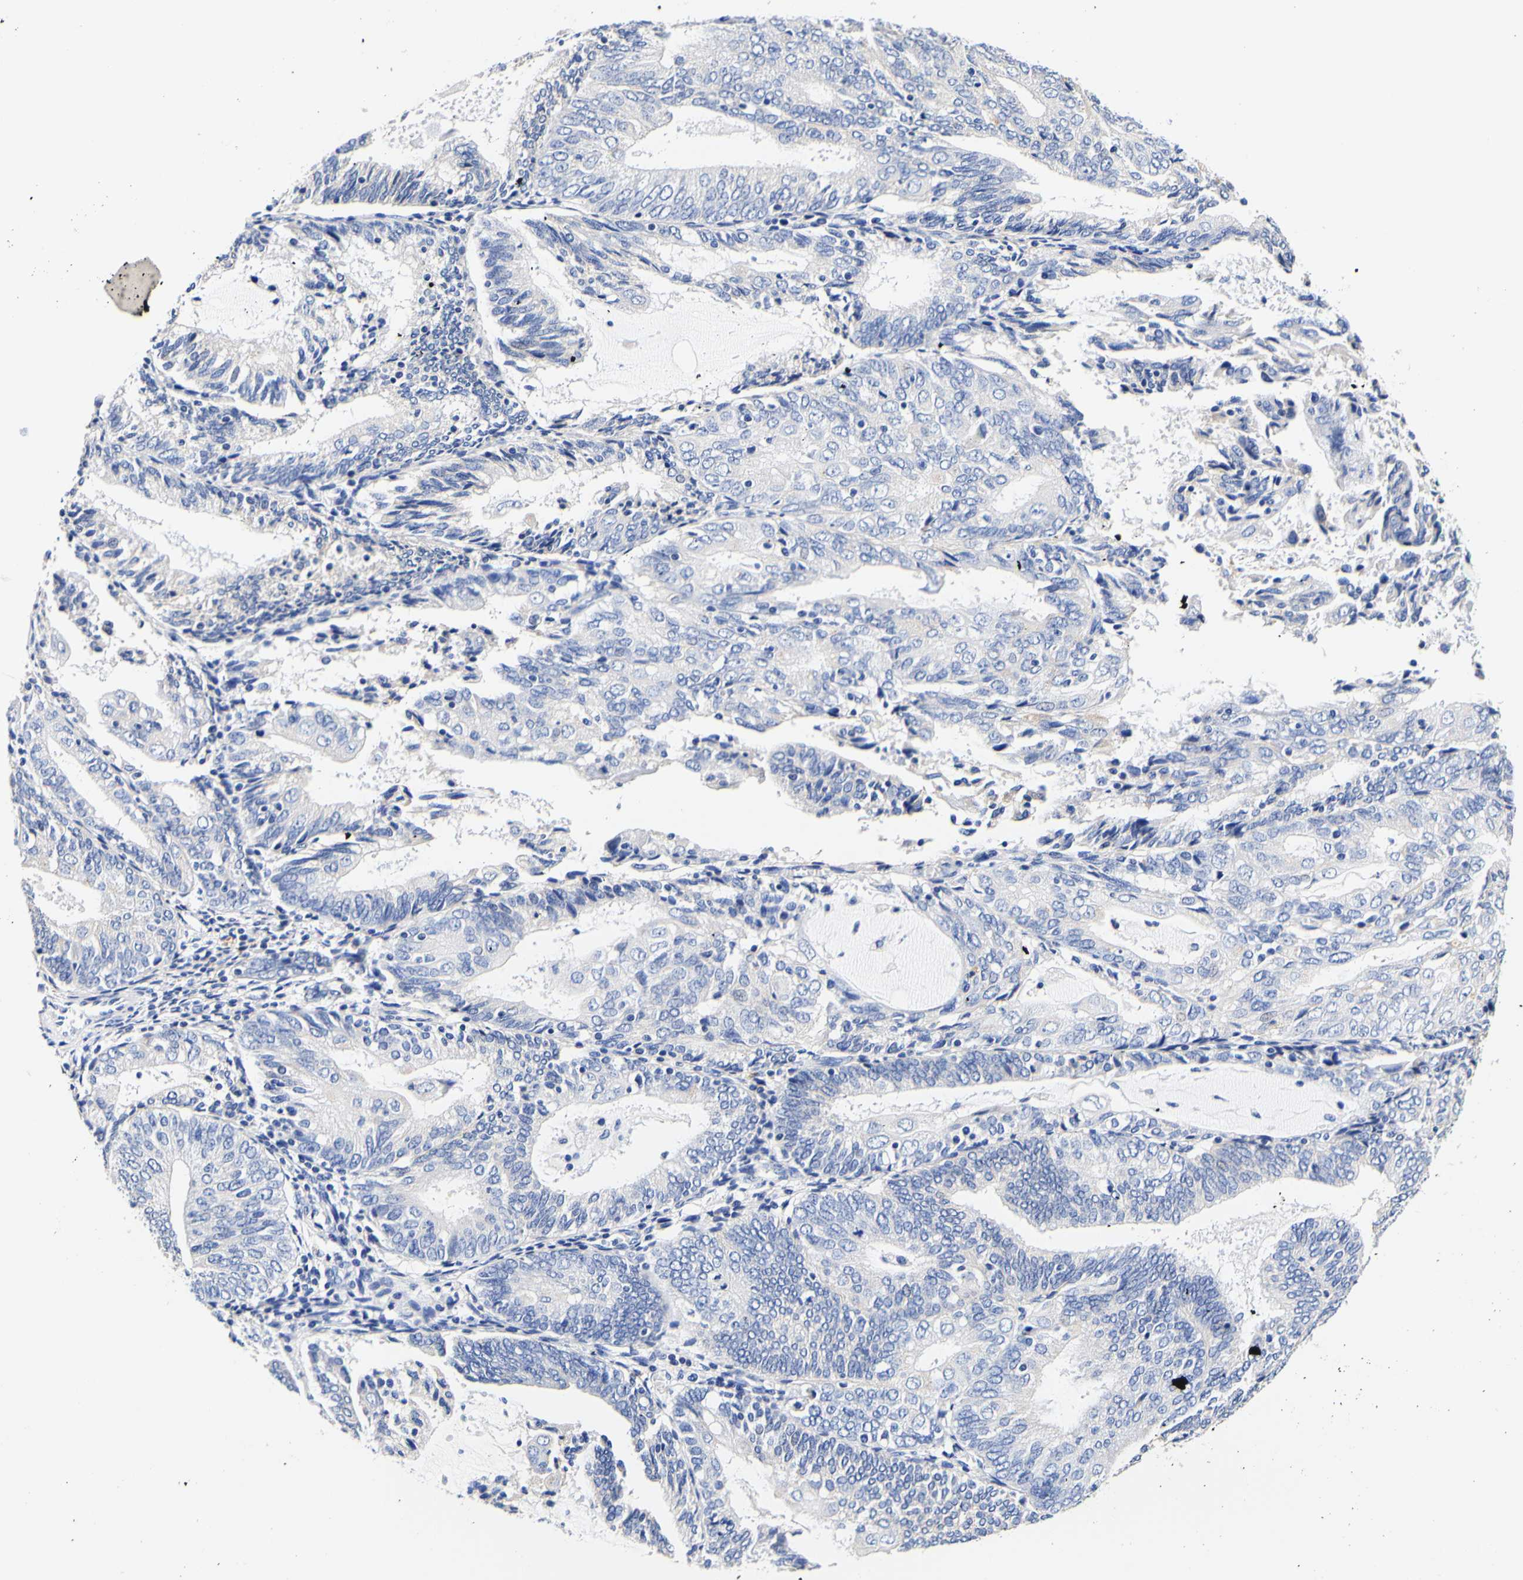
{"staining": {"intensity": "weak", "quantity": "<25%", "location": "cytoplasmic/membranous"}, "tissue": "endometrial cancer", "cell_type": "Tumor cells", "image_type": "cancer", "snomed": [{"axis": "morphology", "description": "Adenocarcinoma, NOS"}, {"axis": "topography", "description": "Endometrium"}], "caption": "Micrograph shows no protein expression in tumor cells of endometrial cancer tissue. (DAB immunohistochemistry (IHC), high magnification).", "gene": "CAMK4", "patient": {"sex": "female", "age": 81}}